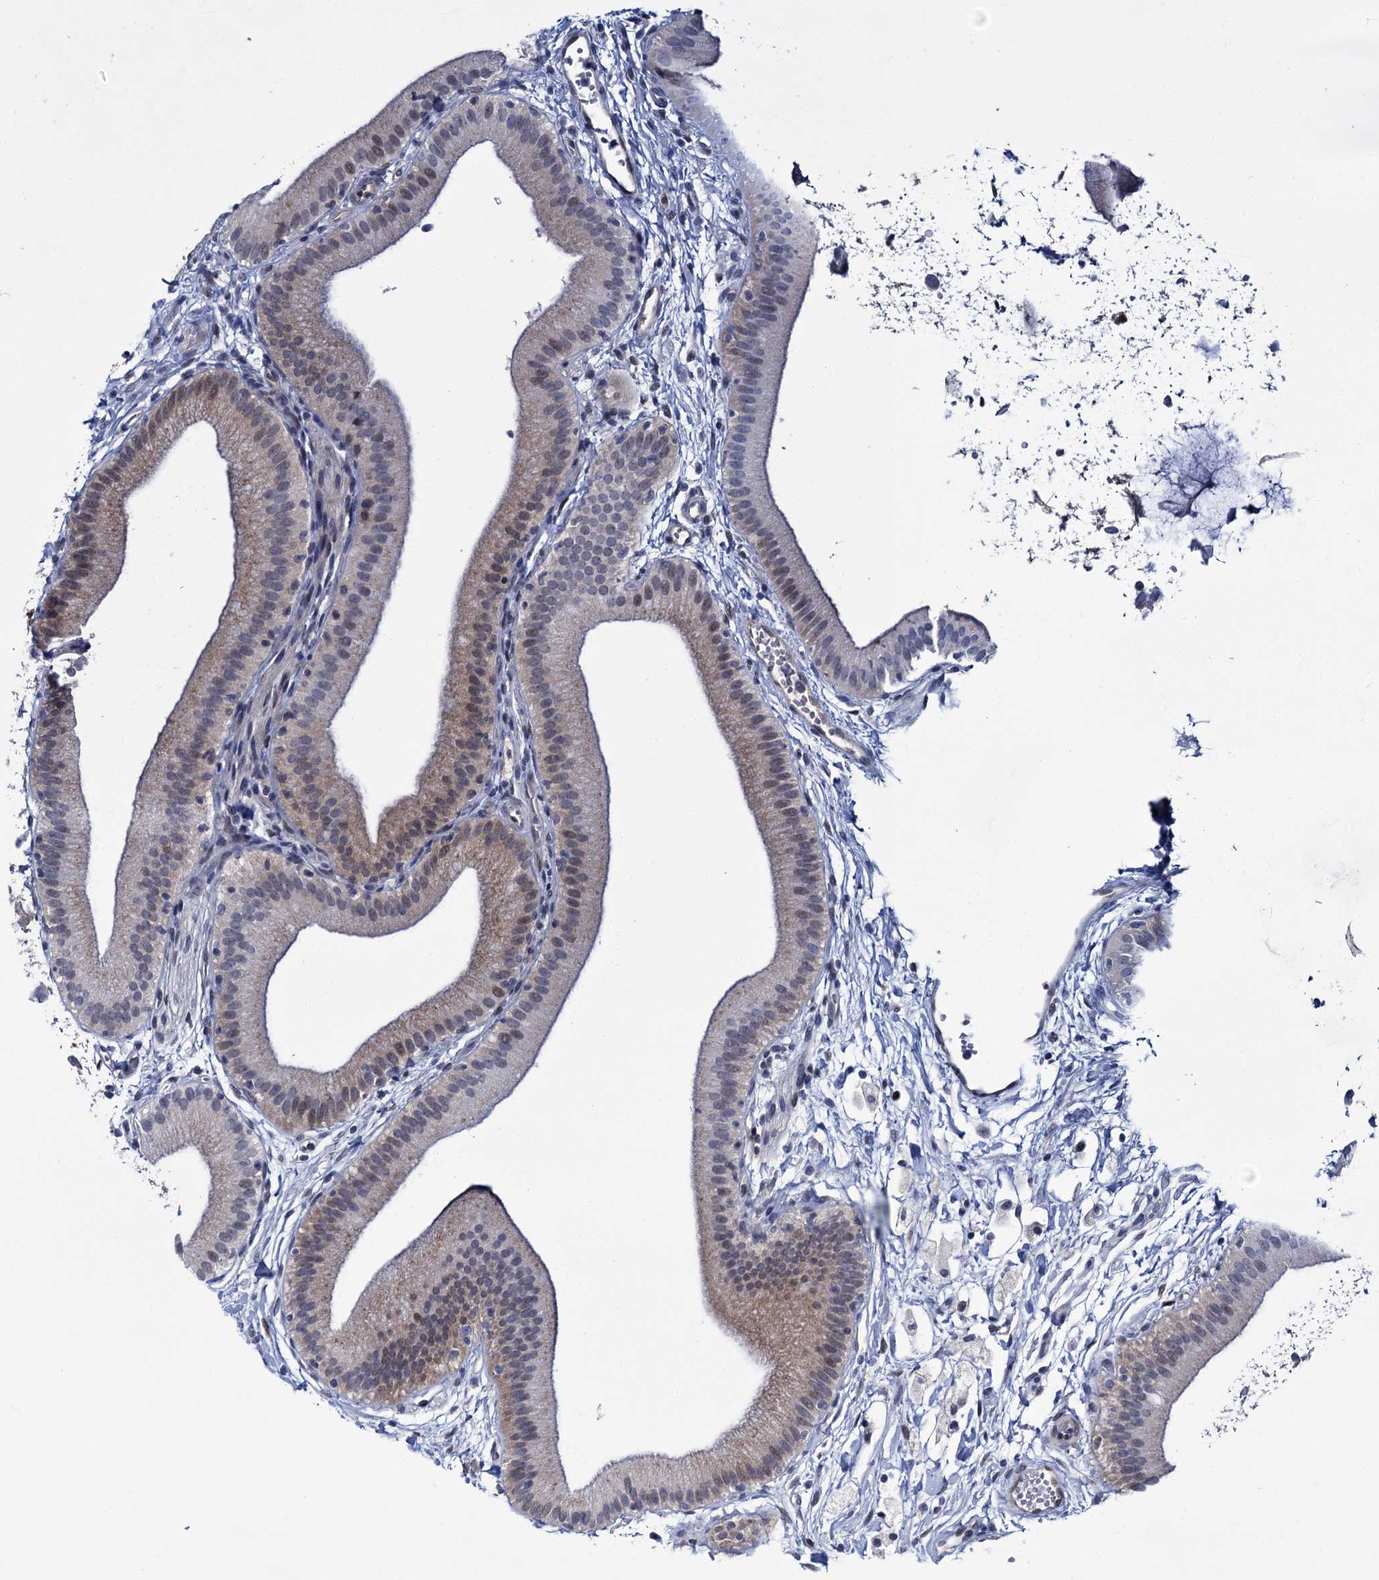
{"staining": {"intensity": "moderate", "quantity": "25%-75%", "location": "cytoplasmic/membranous"}, "tissue": "gallbladder", "cell_type": "Glandular cells", "image_type": "normal", "snomed": [{"axis": "morphology", "description": "Normal tissue, NOS"}, {"axis": "topography", "description": "Gallbladder"}], "caption": "Gallbladder was stained to show a protein in brown. There is medium levels of moderate cytoplasmic/membranous positivity in about 25%-75% of glandular cells. Using DAB (brown) and hematoxylin (blue) stains, captured at high magnification using brightfield microscopy.", "gene": "GLO1", "patient": {"sex": "male", "age": 55}}